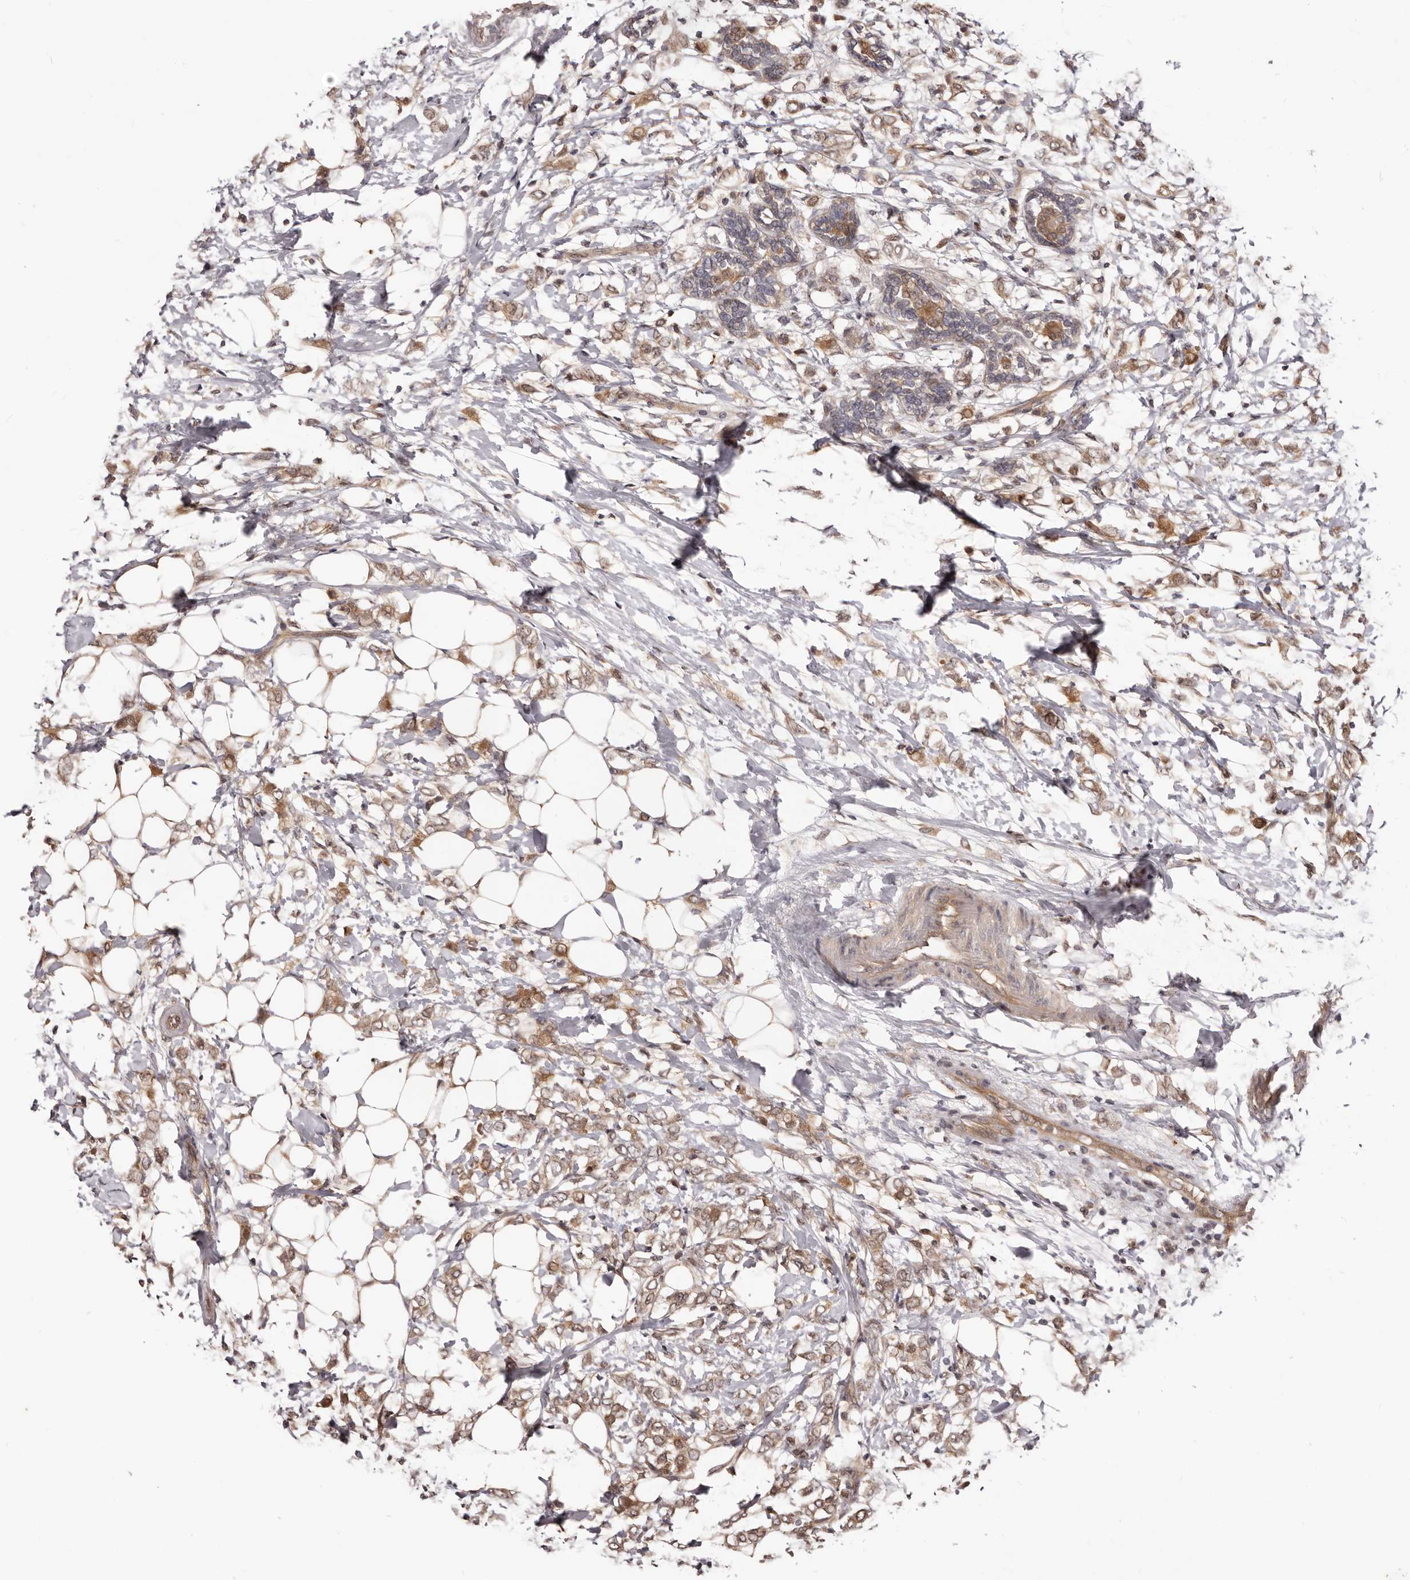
{"staining": {"intensity": "moderate", "quantity": ">75%", "location": "cytoplasmic/membranous"}, "tissue": "breast cancer", "cell_type": "Tumor cells", "image_type": "cancer", "snomed": [{"axis": "morphology", "description": "Normal tissue, NOS"}, {"axis": "morphology", "description": "Lobular carcinoma"}, {"axis": "topography", "description": "Breast"}], "caption": "Immunohistochemistry (IHC) of human breast cancer displays medium levels of moderate cytoplasmic/membranous expression in about >75% of tumor cells. (Brightfield microscopy of DAB IHC at high magnification).", "gene": "MDP1", "patient": {"sex": "female", "age": 47}}